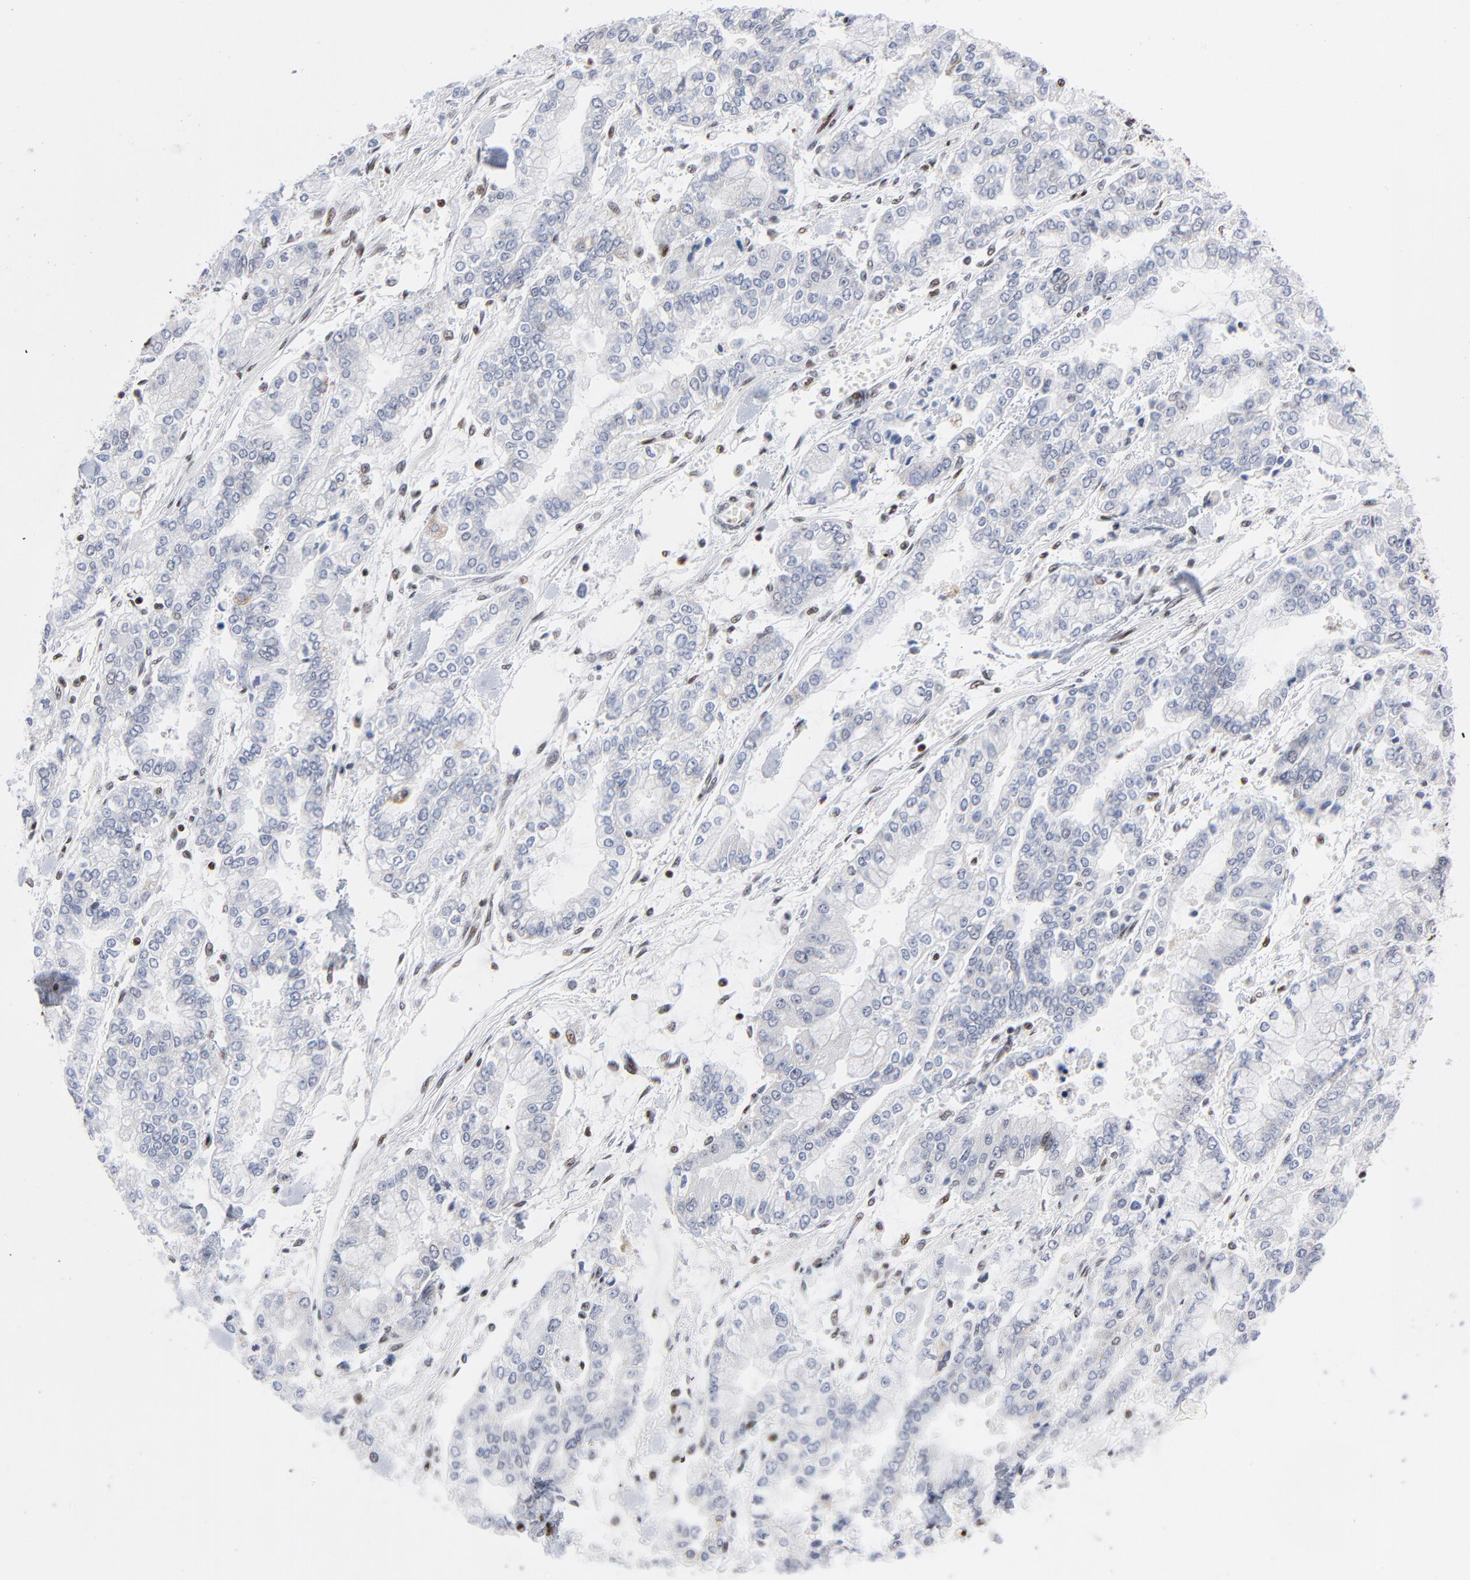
{"staining": {"intensity": "negative", "quantity": "none", "location": "none"}, "tissue": "stomach cancer", "cell_type": "Tumor cells", "image_type": "cancer", "snomed": [{"axis": "morphology", "description": "Normal tissue, NOS"}, {"axis": "morphology", "description": "Adenocarcinoma, NOS"}, {"axis": "topography", "description": "Stomach, upper"}, {"axis": "topography", "description": "Stomach"}], "caption": "There is no significant expression in tumor cells of stomach cancer. (Stains: DAB (3,3'-diaminobenzidine) immunohistochemistry (IHC) with hematoxylin counter stain, Microscopy: brightfield microscopy at high magnification).", "gene": "CREB1", "patient": {"sex": "male", "age": 76}}